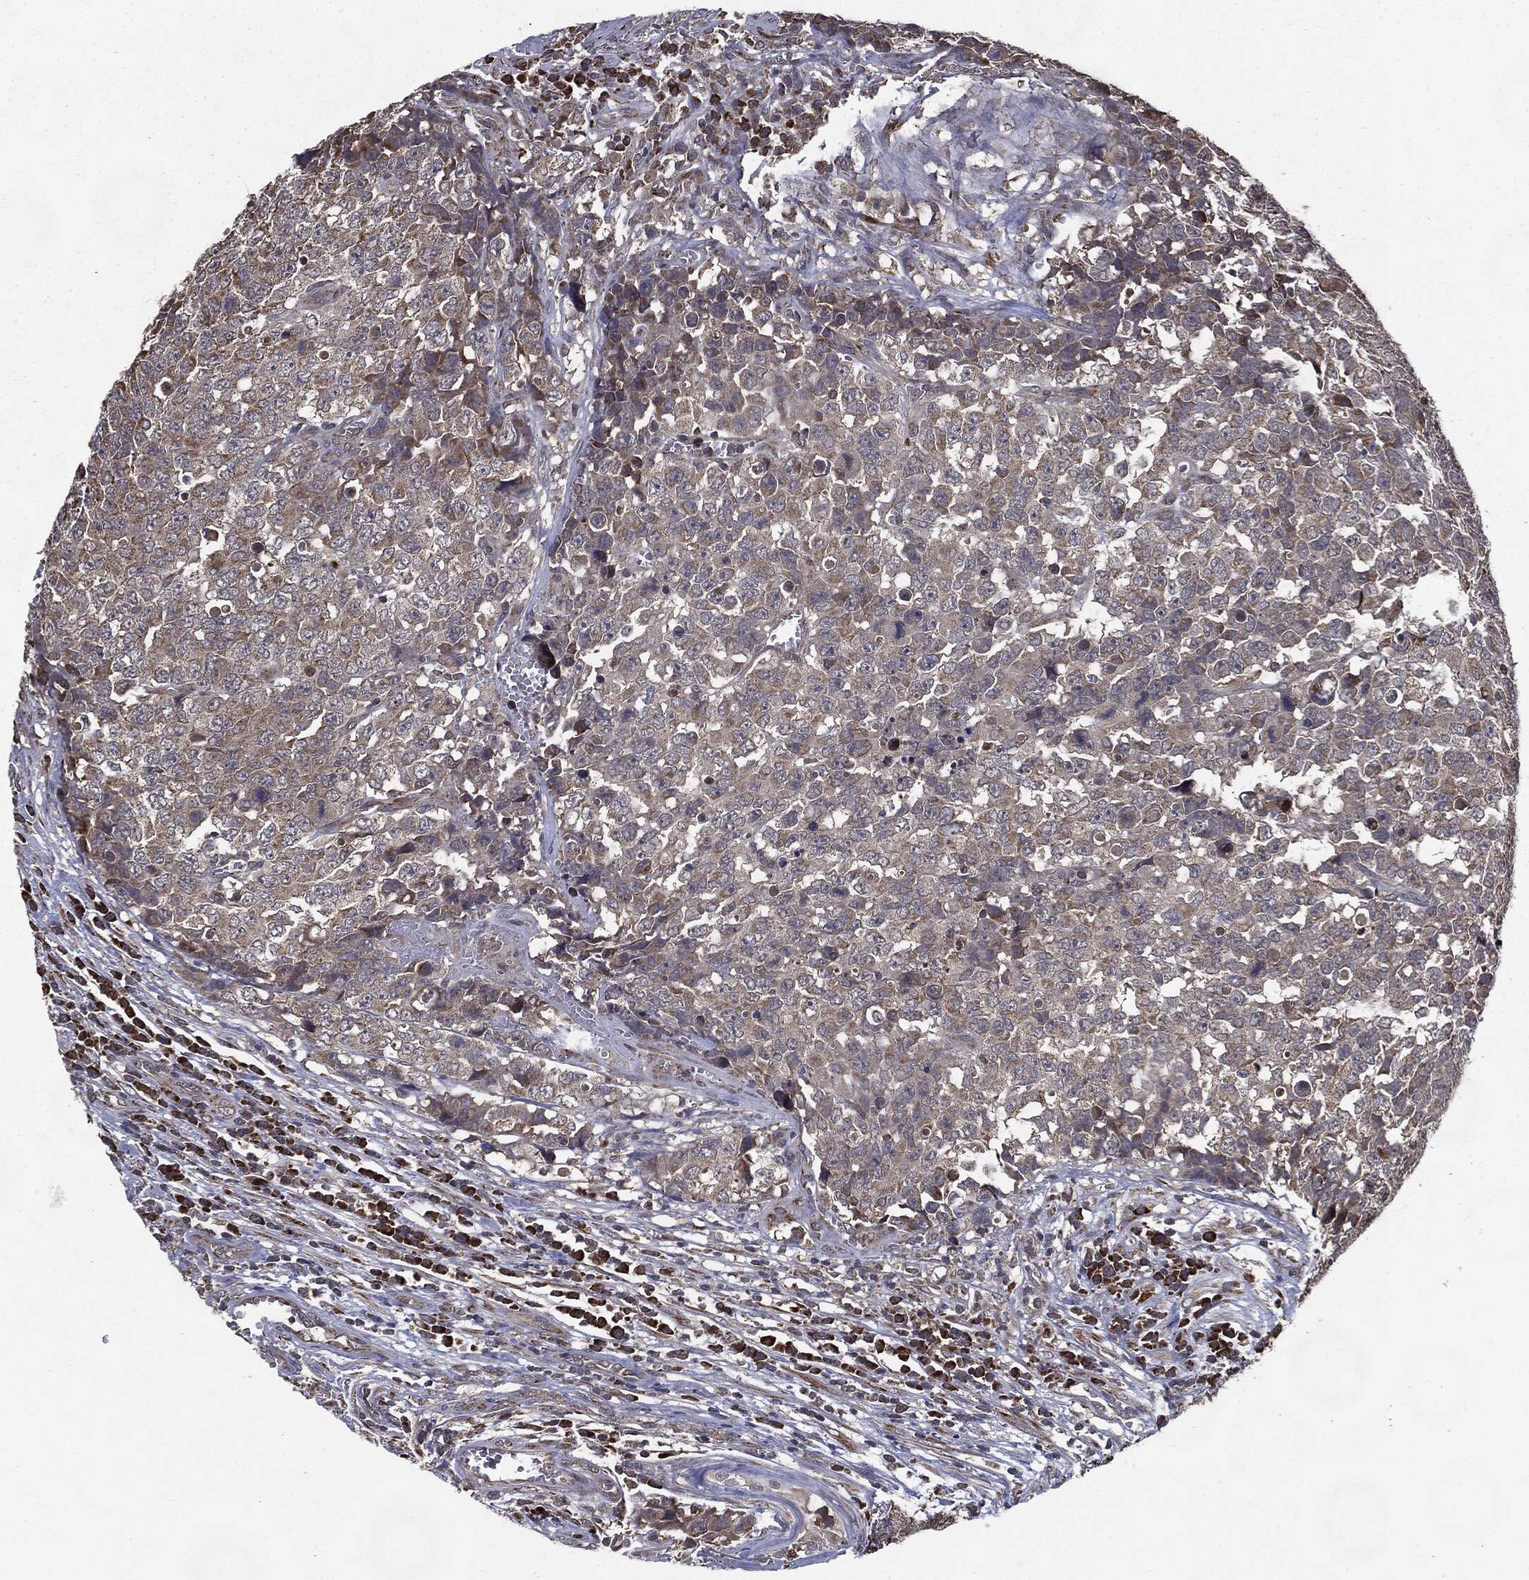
{"staining": {"intensity": "moderate", "quantity": "<25%", "location": "cytoplasmic/membranous"}, "tissue": "testis cancer", "cell_type": "Tumor cells", "image_type": "cancer", "snomed": [{"axis": "morphology", "description": "Carcinoma, Embryonal, NOS"}, {"axis": "topography", "description": "Testis"}], "caption": "Immunohistochemistry (DAB (3,3'-diaminobenzidine)) staining of human embryonal carcinoma (testis) demonstrates moderate cytoplasmic/membranous protein staining in about <25% of tumor cells. (DAB IHC, brown staining for protein, blue staining for nuclei).", "gene": "HDAC5", "patient": {"sex": "male", "age": 23}}